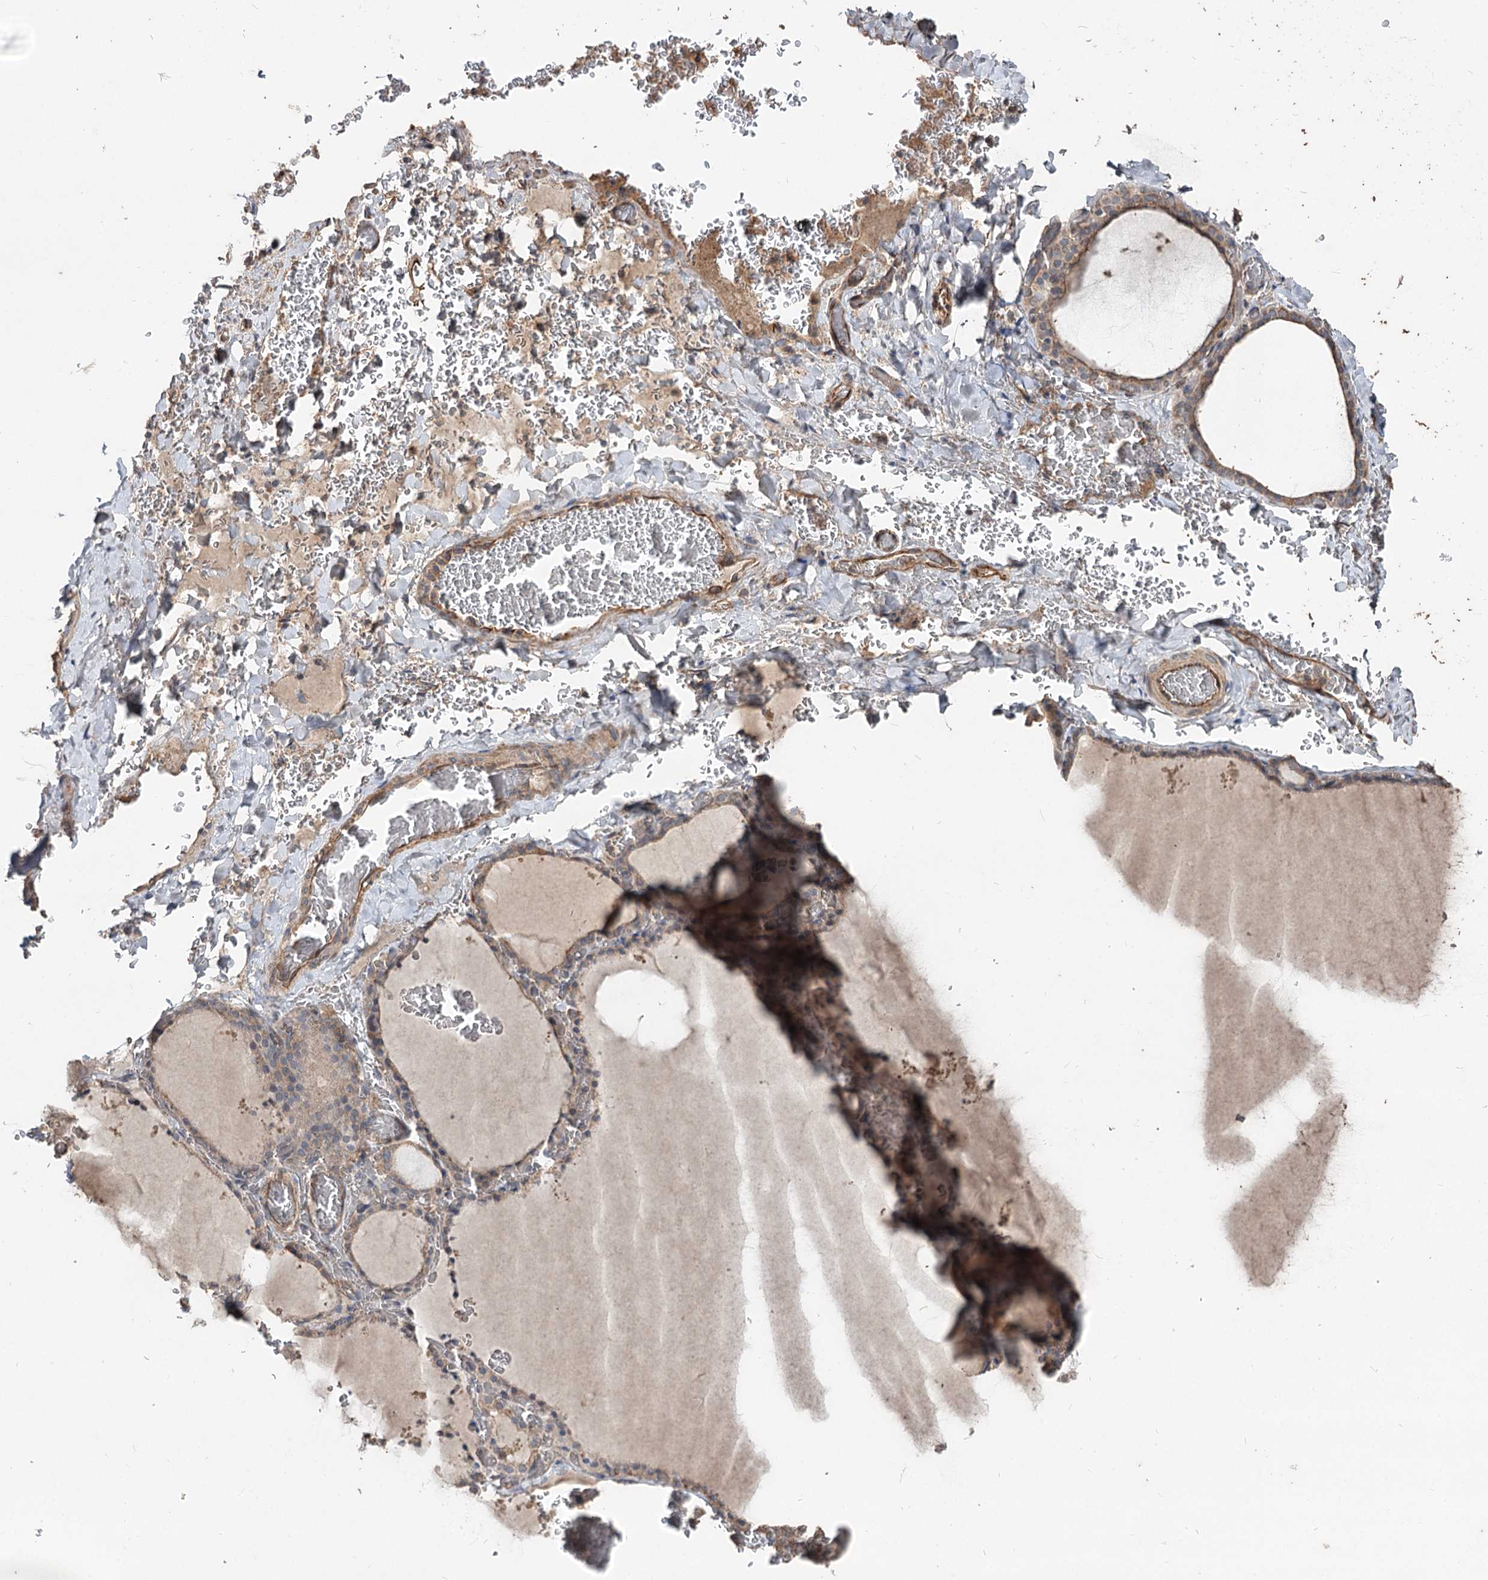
{"staining": {"intensity": "moderate", "quantity": "25%-75%", "location": "cytoplasmic/membranous"}, "tissue": "thyroid gland", "cell_type": "Glandular cells", "image_type": "normal", "snomed": [{"axis": "morphology", "description": "Normal tissue, NOS"}, {"axis": "topography", "description": "Thyroid gland"}], "caption": "An image showing moderate cytoplasmic/membranous expression in approximately 25%-75% of glandular cells in benign thyroid gland, as visualized by brown immunohistochemical staining.", "gene": "SPART", "patient": {"sex": "female", "age": 39}}